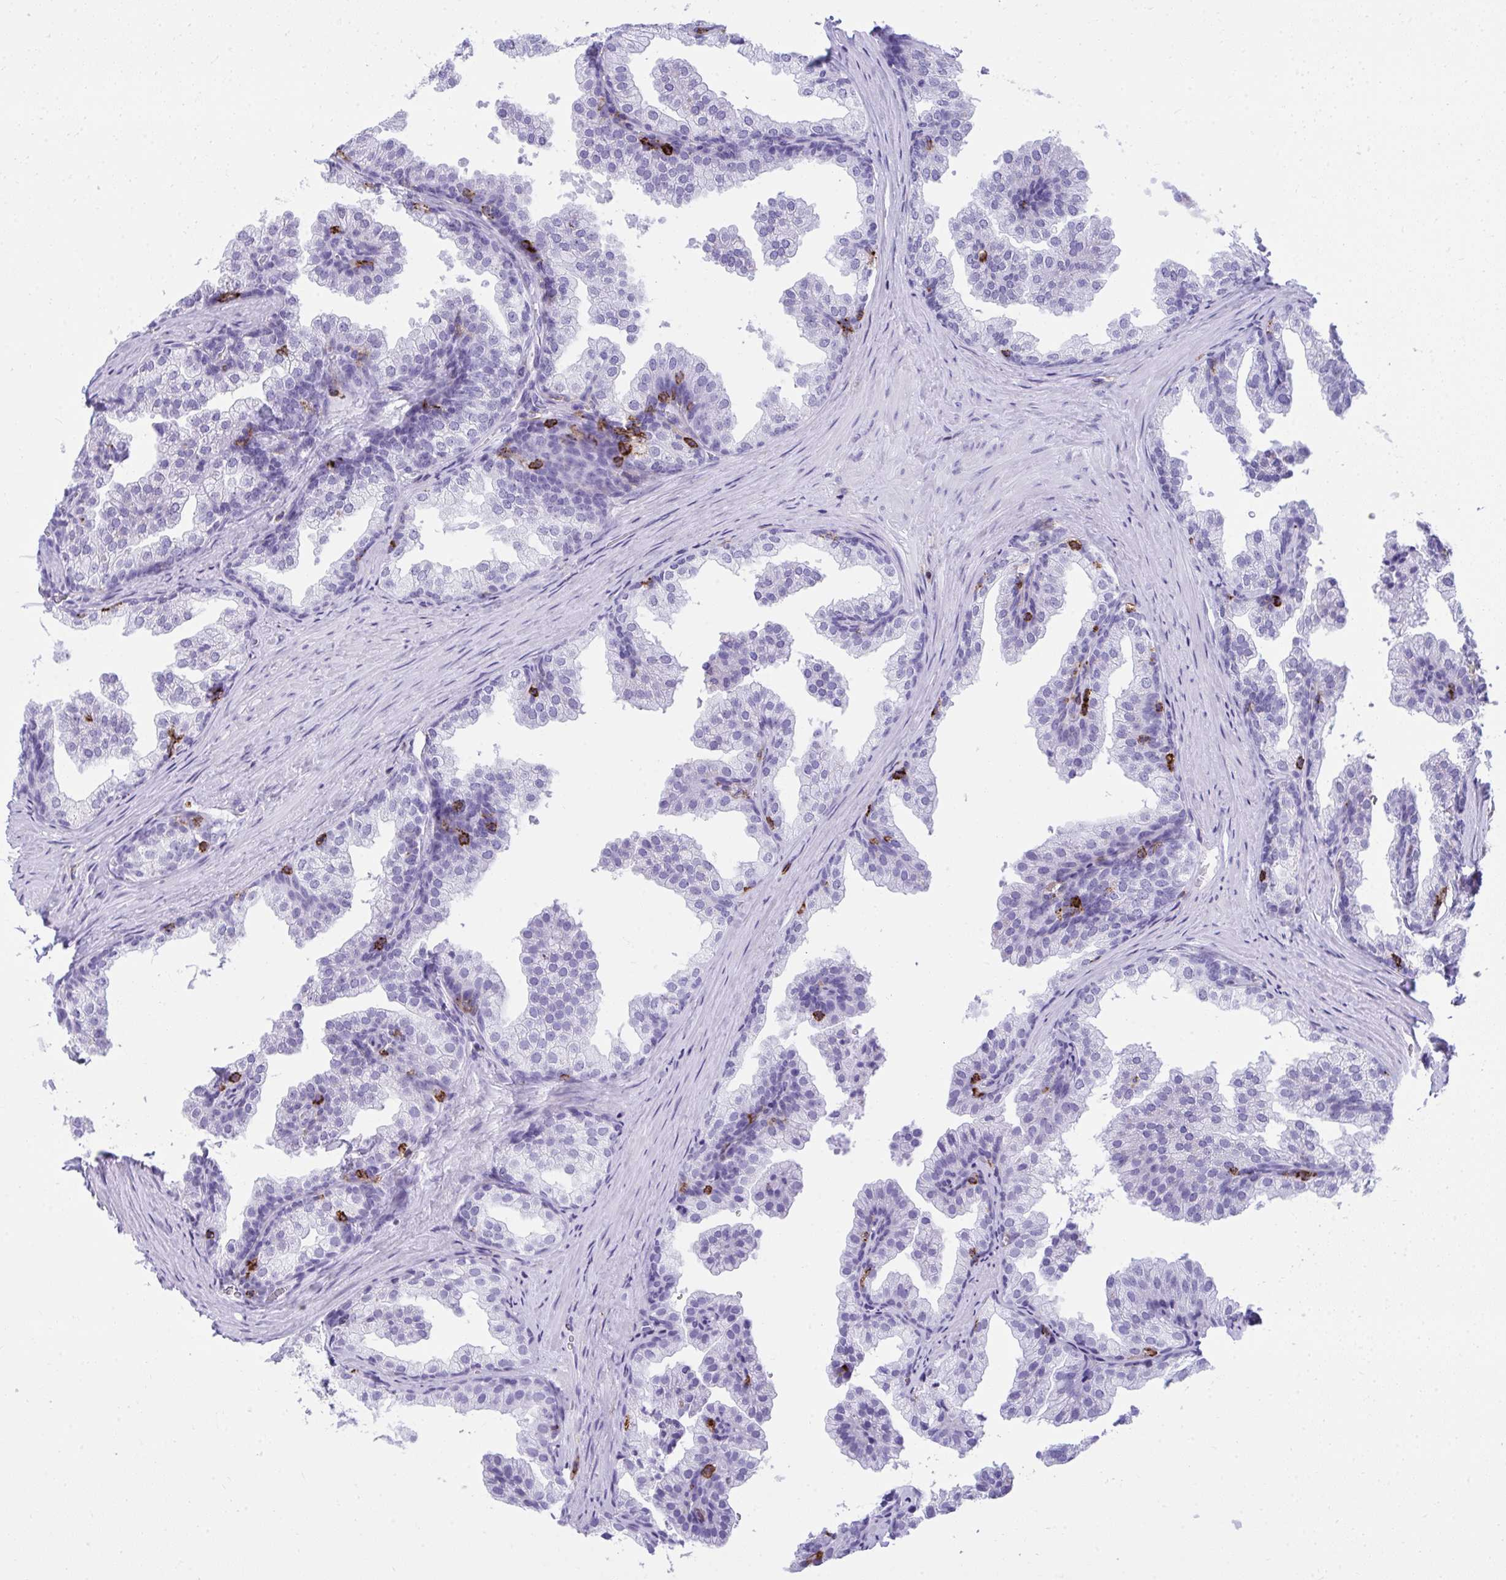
{"staining": {"intensity": "negative", "quantity": "none", "location": "none"}, "tissue": "prostate", "cell_type": "Glandular cells", "image_type": "normal", "snomed": [{"axis": "morphology", "description": "Normal tissue, NOS"}, {"axis": "topography", "description": "Prostate"}], "caption": "This is an IHC image of normal prostate. There is no positivity in glandular cells.", "gene": "SPN", "patient": {"sex": "male", "age": 37}}